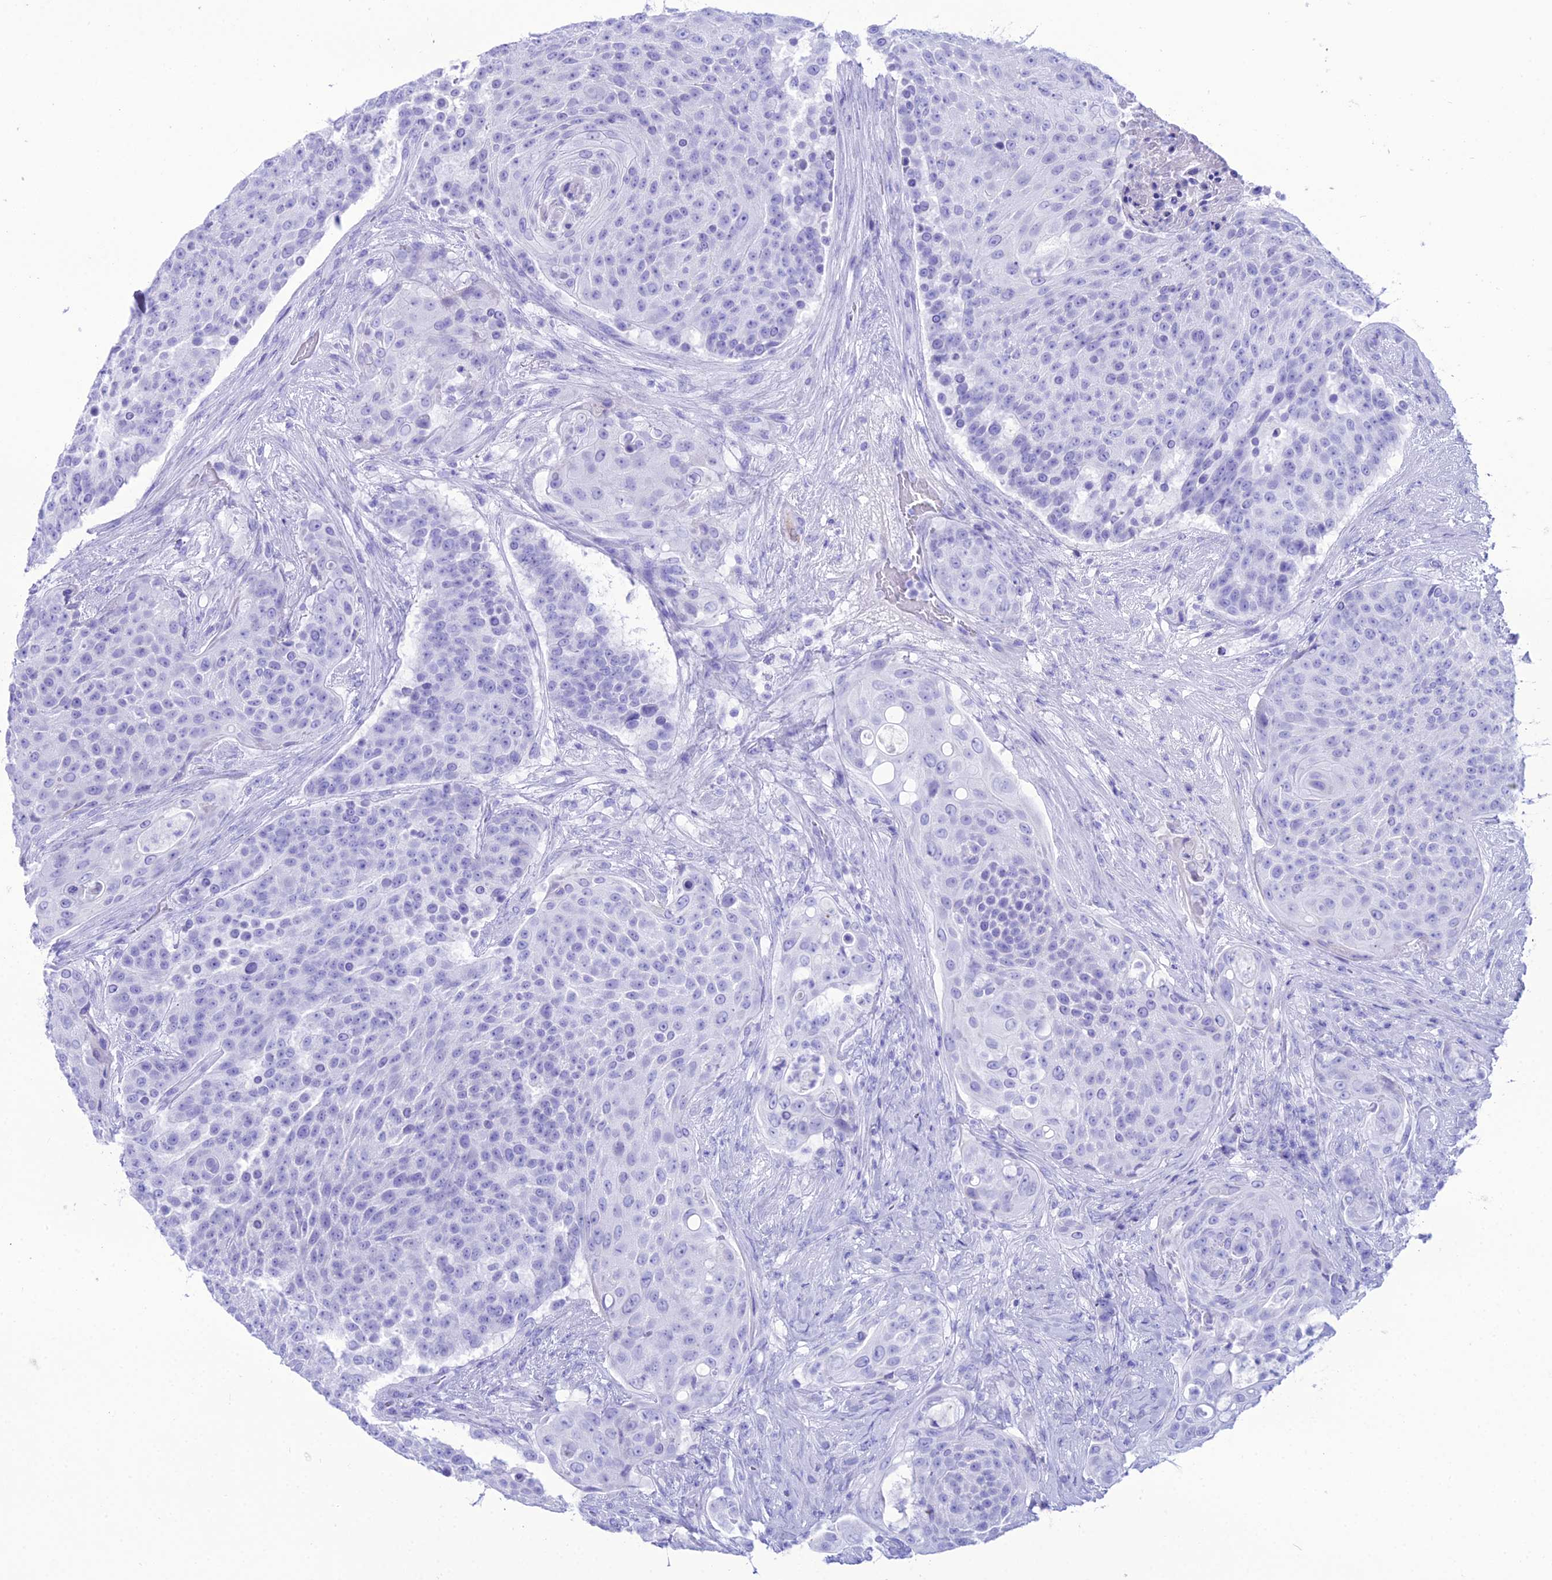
{"staining": {"intensity": "negative", "quantity": "none", "location": "none"}, "tissue": "urothelial cancer", "cell_type": "Tumor cells", "image_type": "cancer", "snomed": [{"axis": "morphology", "description": "Urothelial carcinoma, High grade"}, {"axis": "topography", "description": "Urinary bladder"}], "caption": "The micrograph reveals no staining of tumor cells in urothelial cancer.", "gene": "PNMA5", "patient": {"sex": "female", "age": 63}}